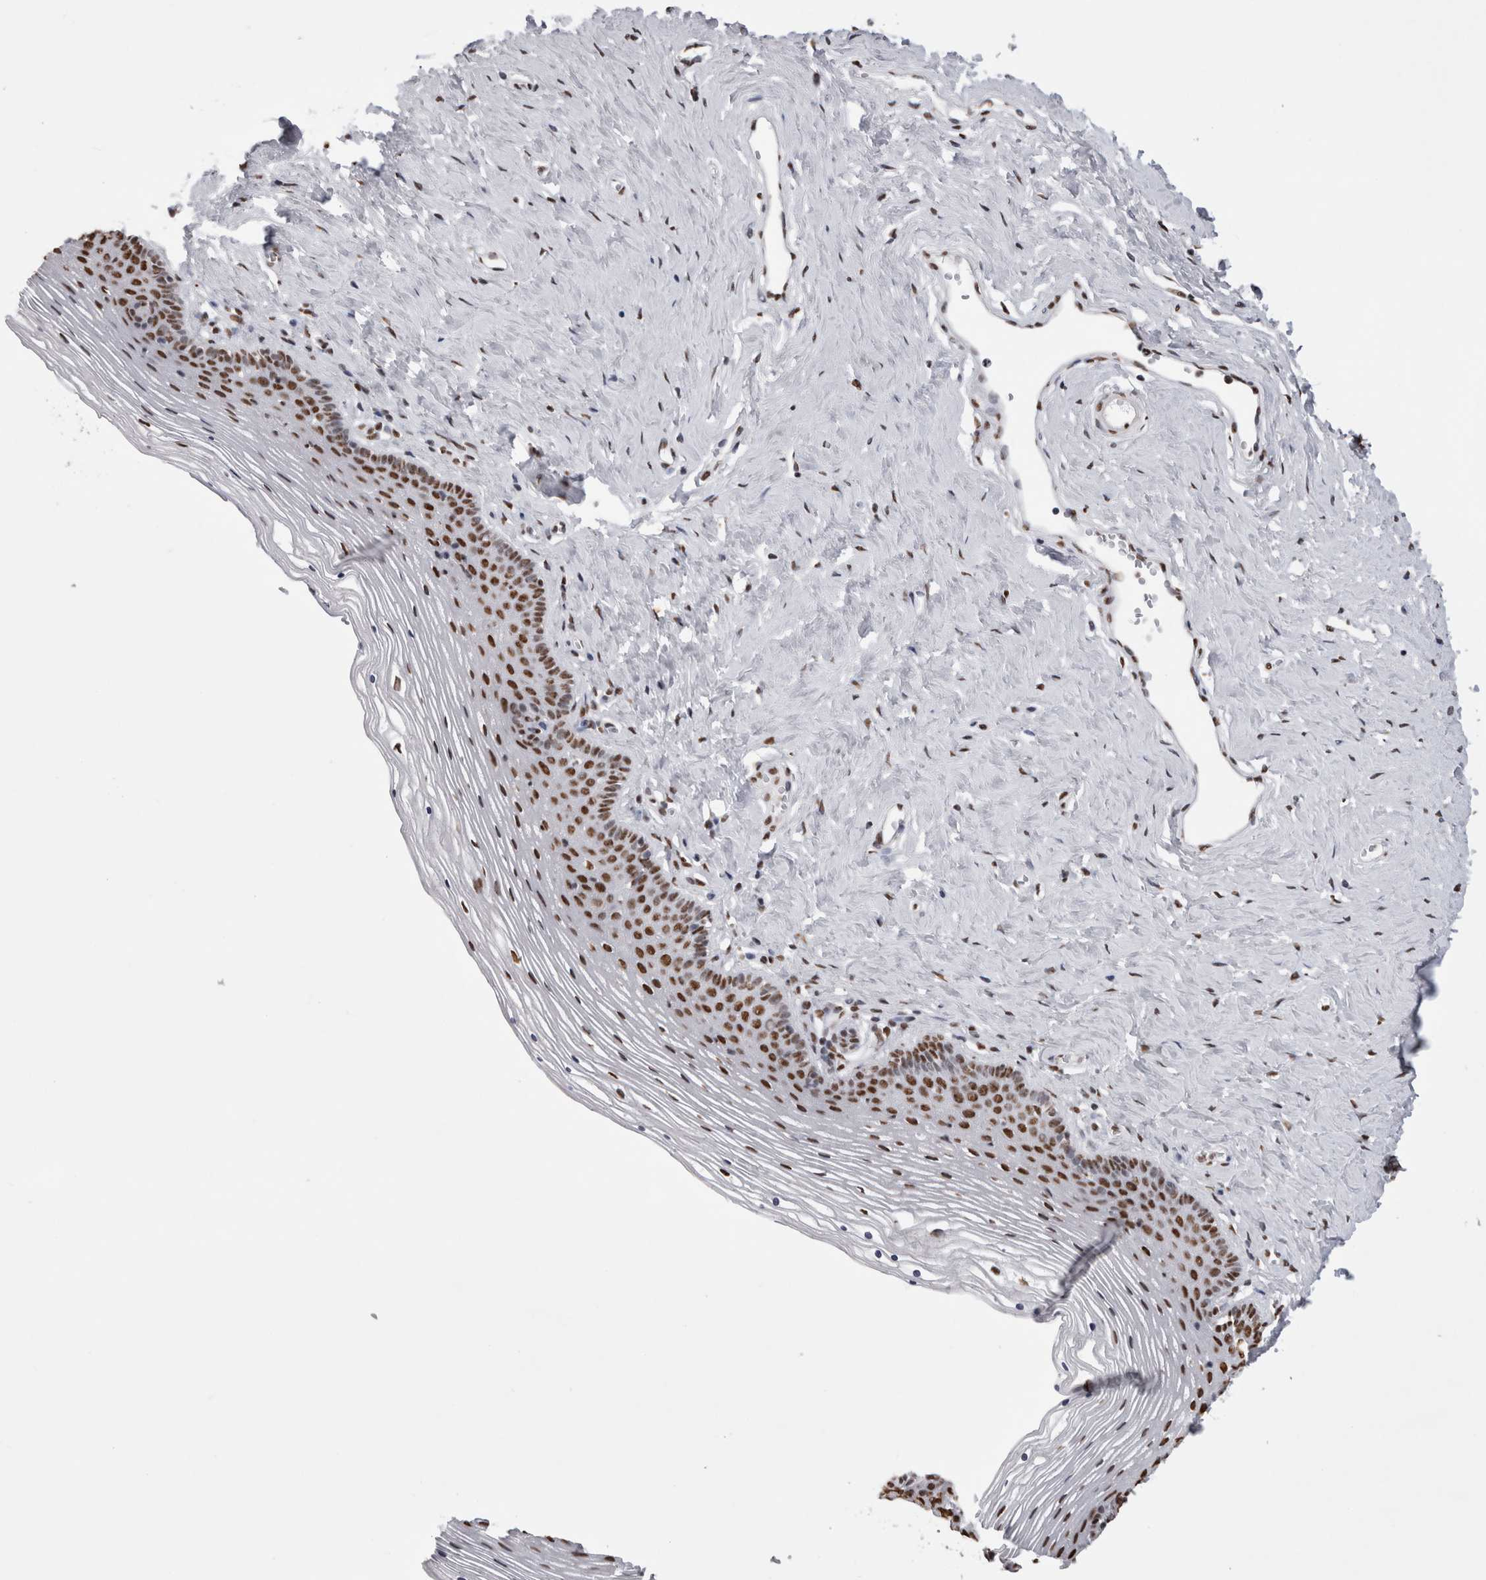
{"staining": {"intensity": "strong", "quantity": ">75%", "location": "nuclear"}, "tissue": "vagina", "cell_type": "Squamous epithelial cells", "image_type": "normal", "snomed": [{"axis": "morphology", "description": "Normal tissue, NOS"}, {"axis": "topography", "description": "Vagina"}], "caption": "An immunohistochemistry (IHC) photomicrograph of unremarkable tissue is shown. Protein staining in brown highlights strong nuclear positivity in vagina within squamous epithelial cells. The protein is stained brown, and the nuclei are stained in blue (DAB IHC with brightfield microscopy, high magnification).", "gene": "ALPK3", "patient": {"sex": "female", "age": 32}}